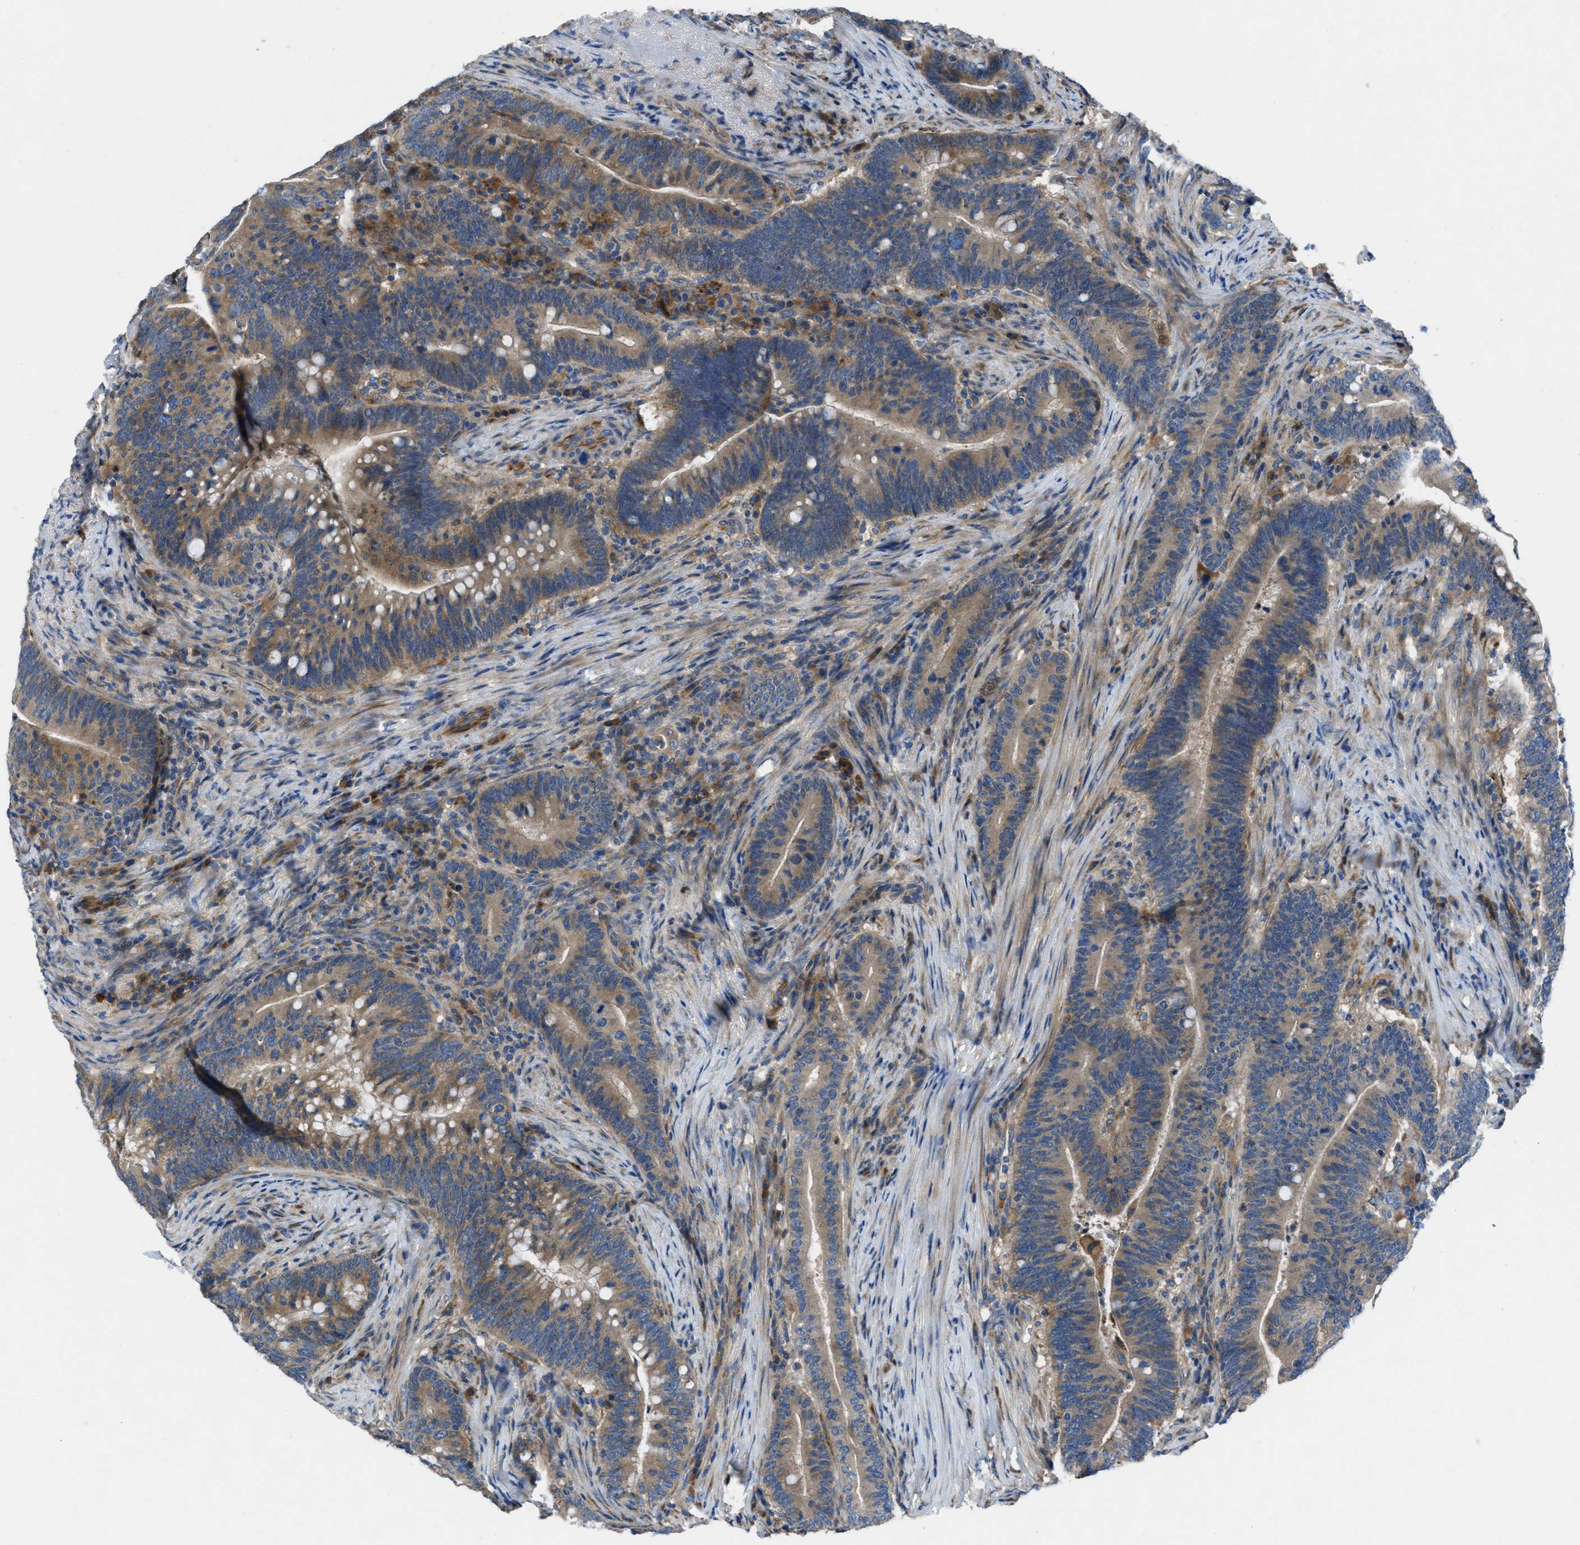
{"staining": {"intensity": "moderate", "quantity": ">75%", "location": "cytoplasmic/membranous"}, "tissue": "colorectal cancer", "cell_type": "Tumor cells", "image_type": "cancer", "snomed": [{"axis": "morphology", "description": "Normal tissue, NOS"}, {"axis": "morphology", "description": "Adenocarcinoma, NOS"}, {"axis": "topography", "description": "Colon"}], "caption": "DAB immunohistochemical staining of adenocarcinoma (colorectal) reveals moderate cytoplasmic/membranous protein positivity in about >75% of tumor cells.", "gene": "MAP3K20", "patient": {"sex": "female", "age": 66}}